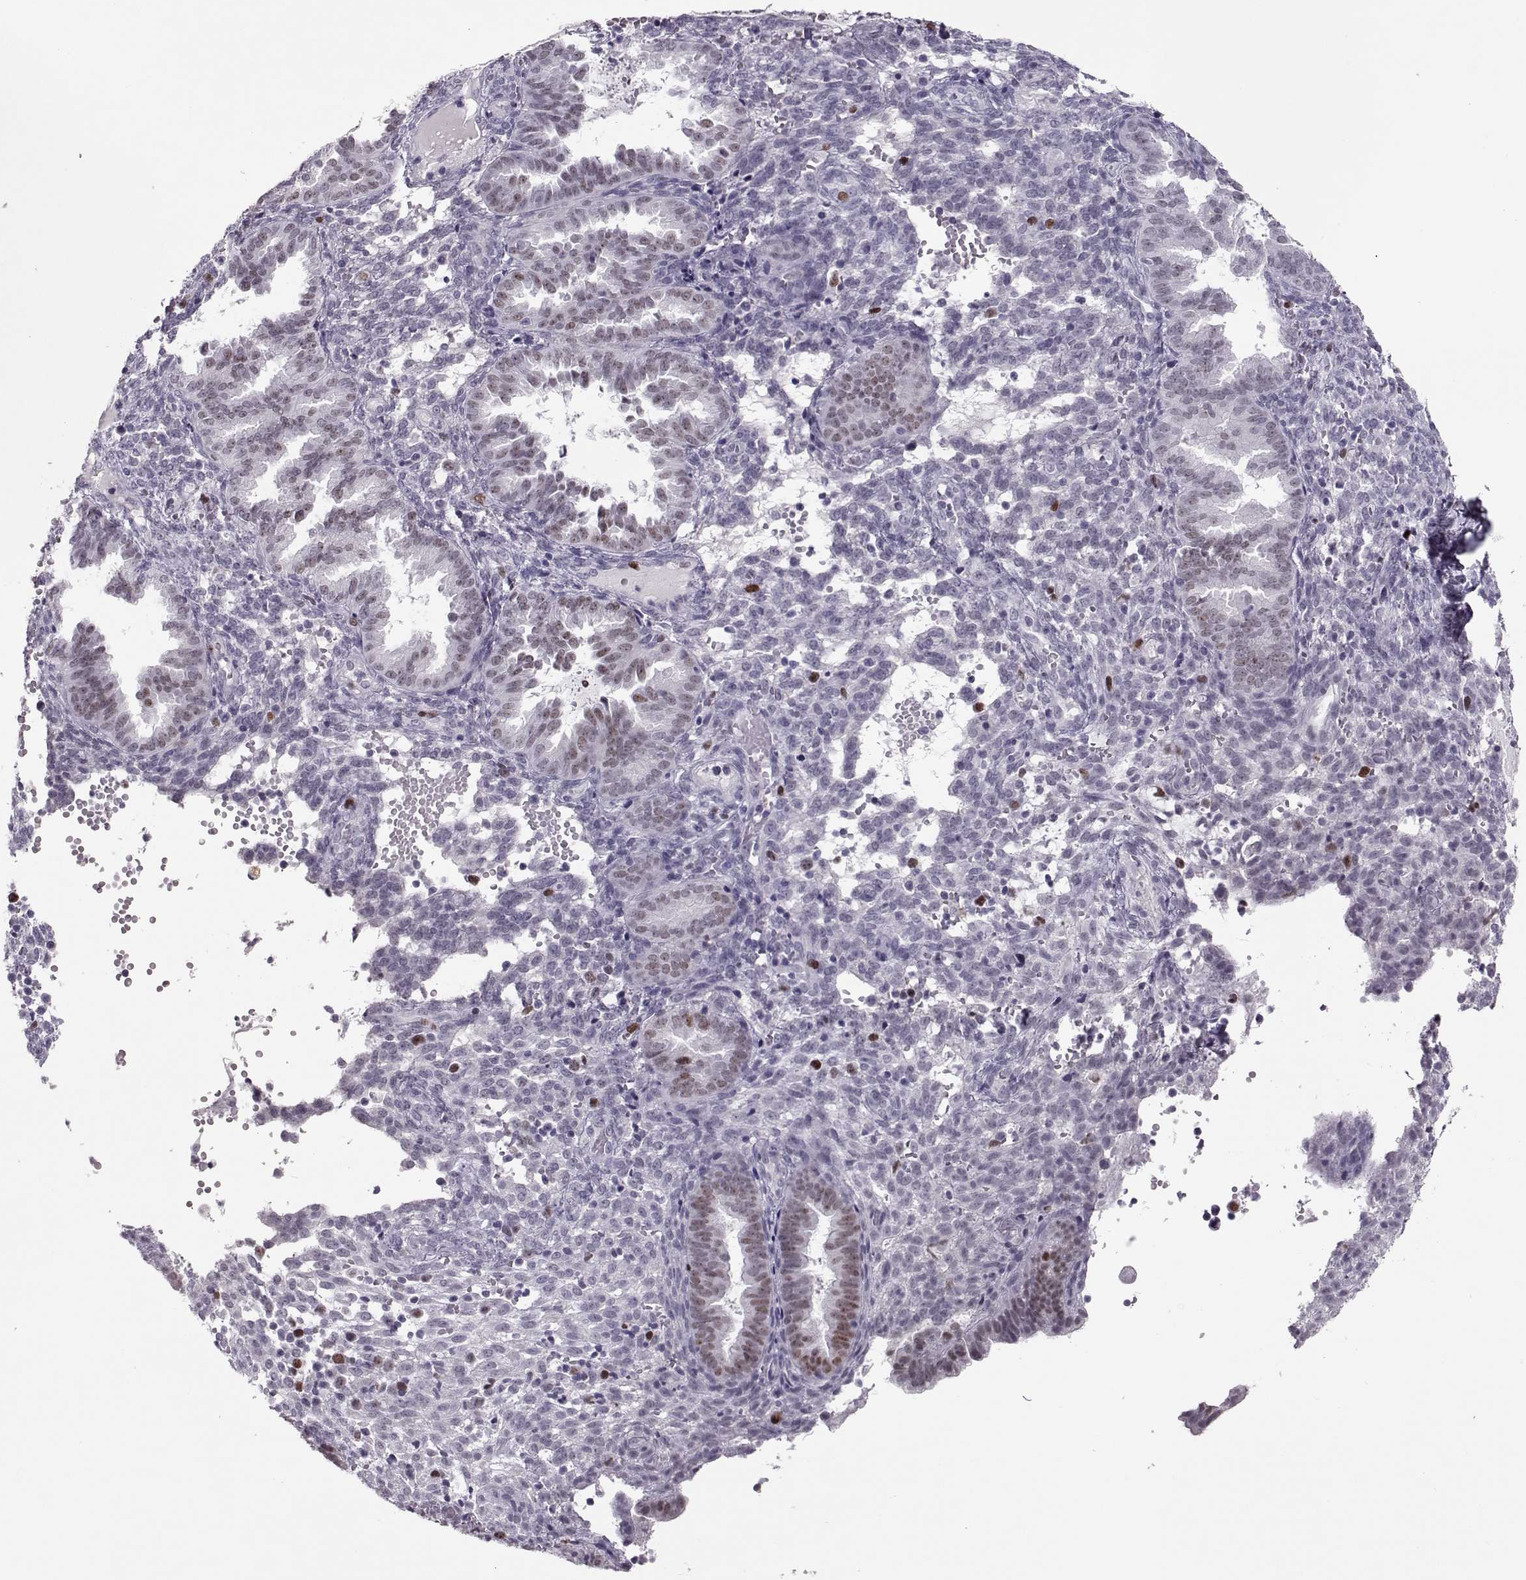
{"staining": {"intensity": "negative", "quantity": "none", "location": "none"}, "tissue": "endometrium", "cell_type": "Cells in endometrial stroma", "image_type": "normal", "snomed": [{"axis": "morphology", "description": "Normal tissue, NOS"}, {"axis": "topography", "description": "Endometrium"}], "caption": "This is a micrograph of immunohistochemistry staining of benign endometrium, which shows no staining in cells in endometrial stroma. Nuclei are stained in blue.", "gene": "SGO1", "patient": {"sex": "female", "age": 42}}